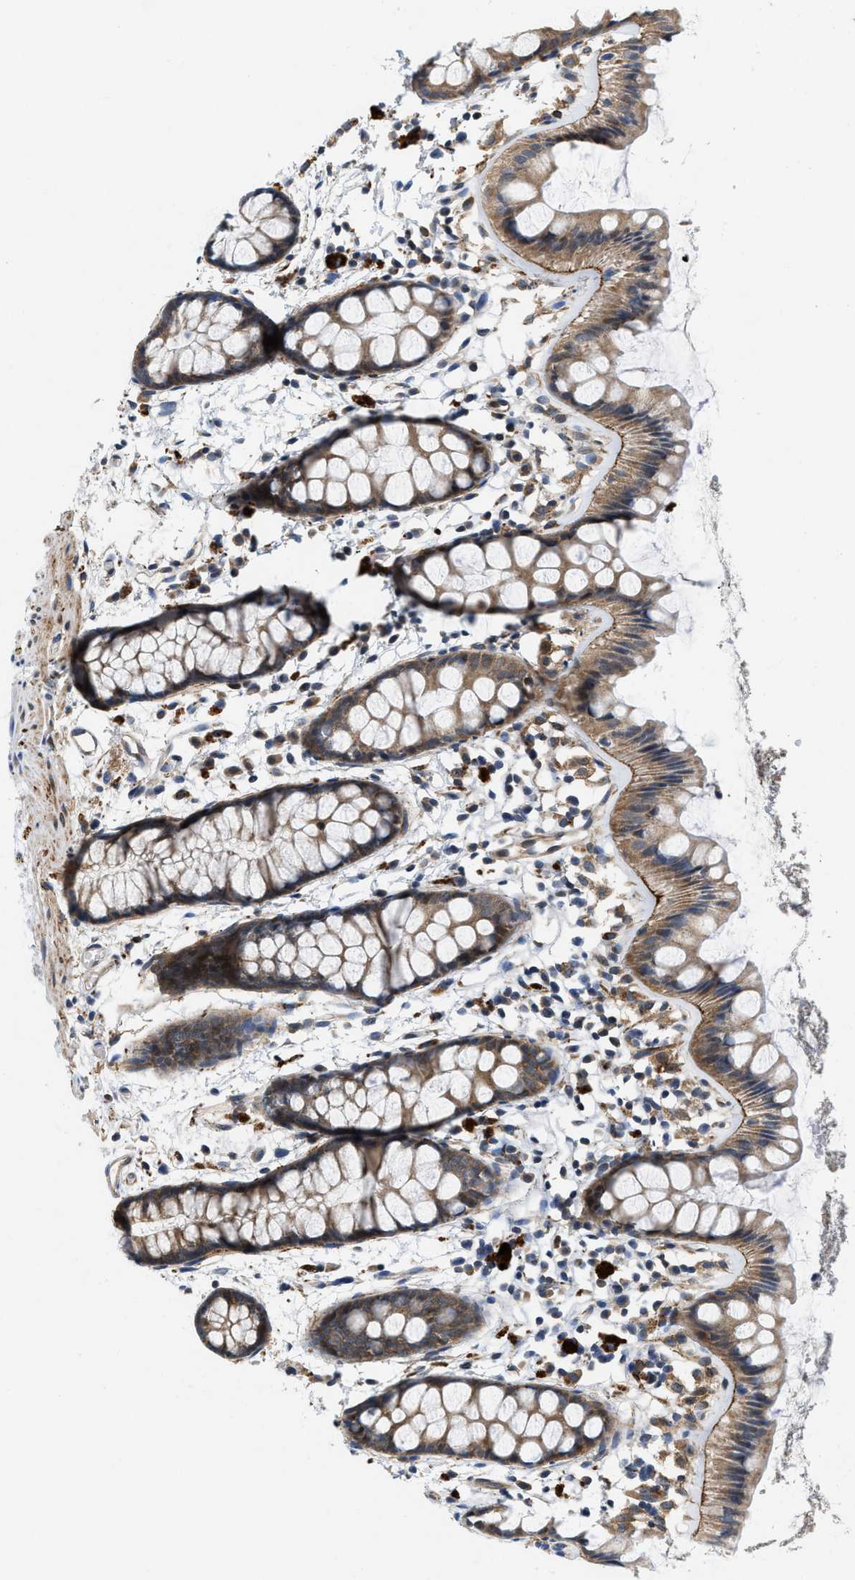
{"staining": {"intensity": "moderate", "quantity": ">75%", "location": "cytoplasmic/membranous"}, "tissue": "rectum", "cell_type": "Glandular cells", "image_type": "normal", "snomed": [{"axis": "morphology", "description": "Normal tissue, NOS"}, {"axis": "topography", "description": "Rectum"}], "caption": "Glandular cells show medium levels of moderate cytoplasmic/membranous staining in about >75% of cells in benign human rectum.", "gene": "ZNF599", "patient": {"sex": "female", "age": 66}}